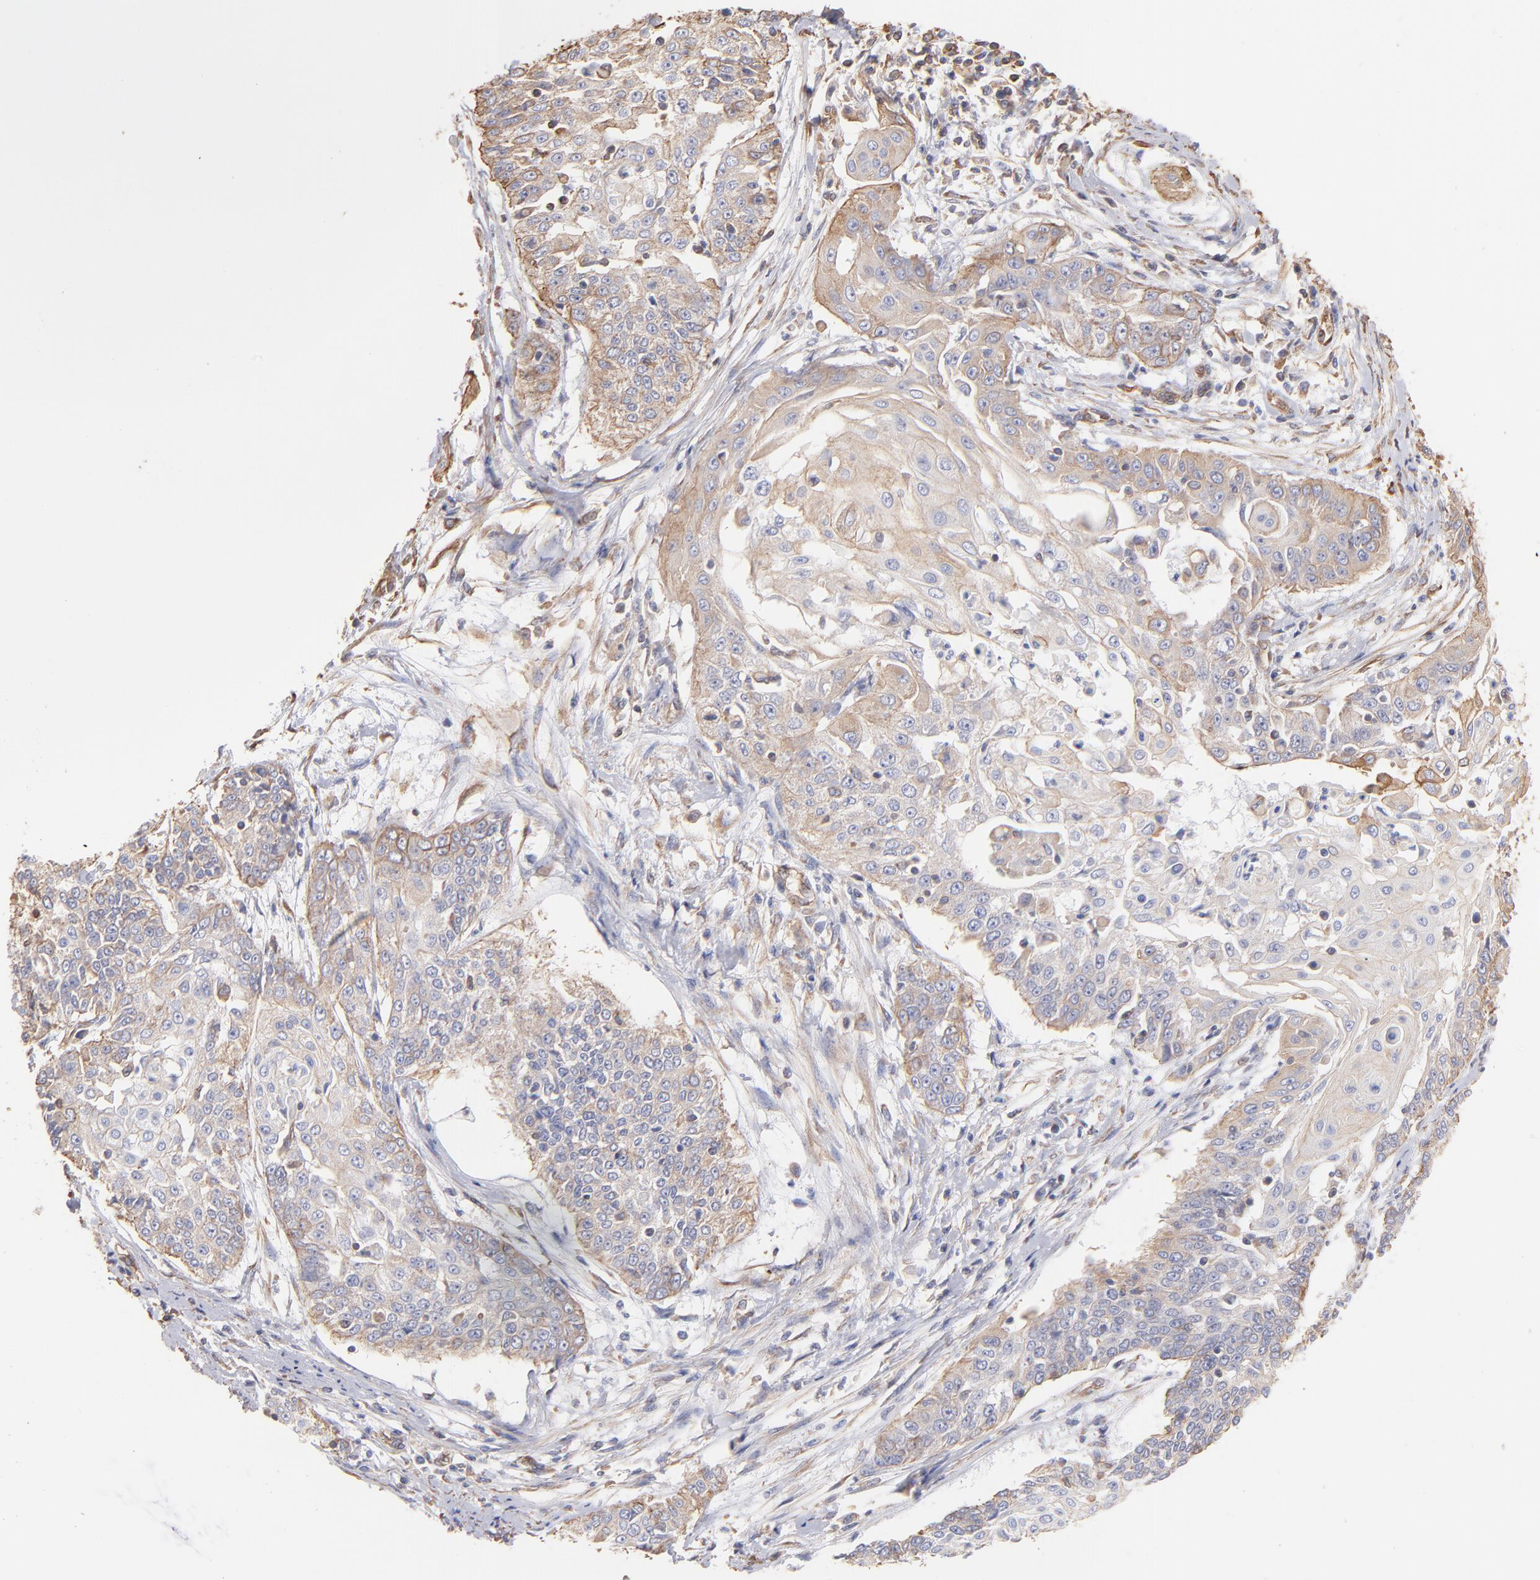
{"staining": {"intensity": "moderate", "quantity": ">75%", "location": "cytoplasmic/membranous"}, "tissue": "cervical cancer", "cell_type": "Tumor cells", "image_type": "cancer", "snomed": [{"axis": "morphology", "description": "Squamous cell carcinoma, NOS"}, {"axis": "topography", "description": "Cervix"}], "caption": "Immunohistochemical staining of cervical cancer (squamous cell carcinoma) demonstrates moderate cytoplasmic/membranous protein expression in approximately >75% of tumor cells.", "gene": "PLEC", "patient": {"sex": "female", "age": 64}}